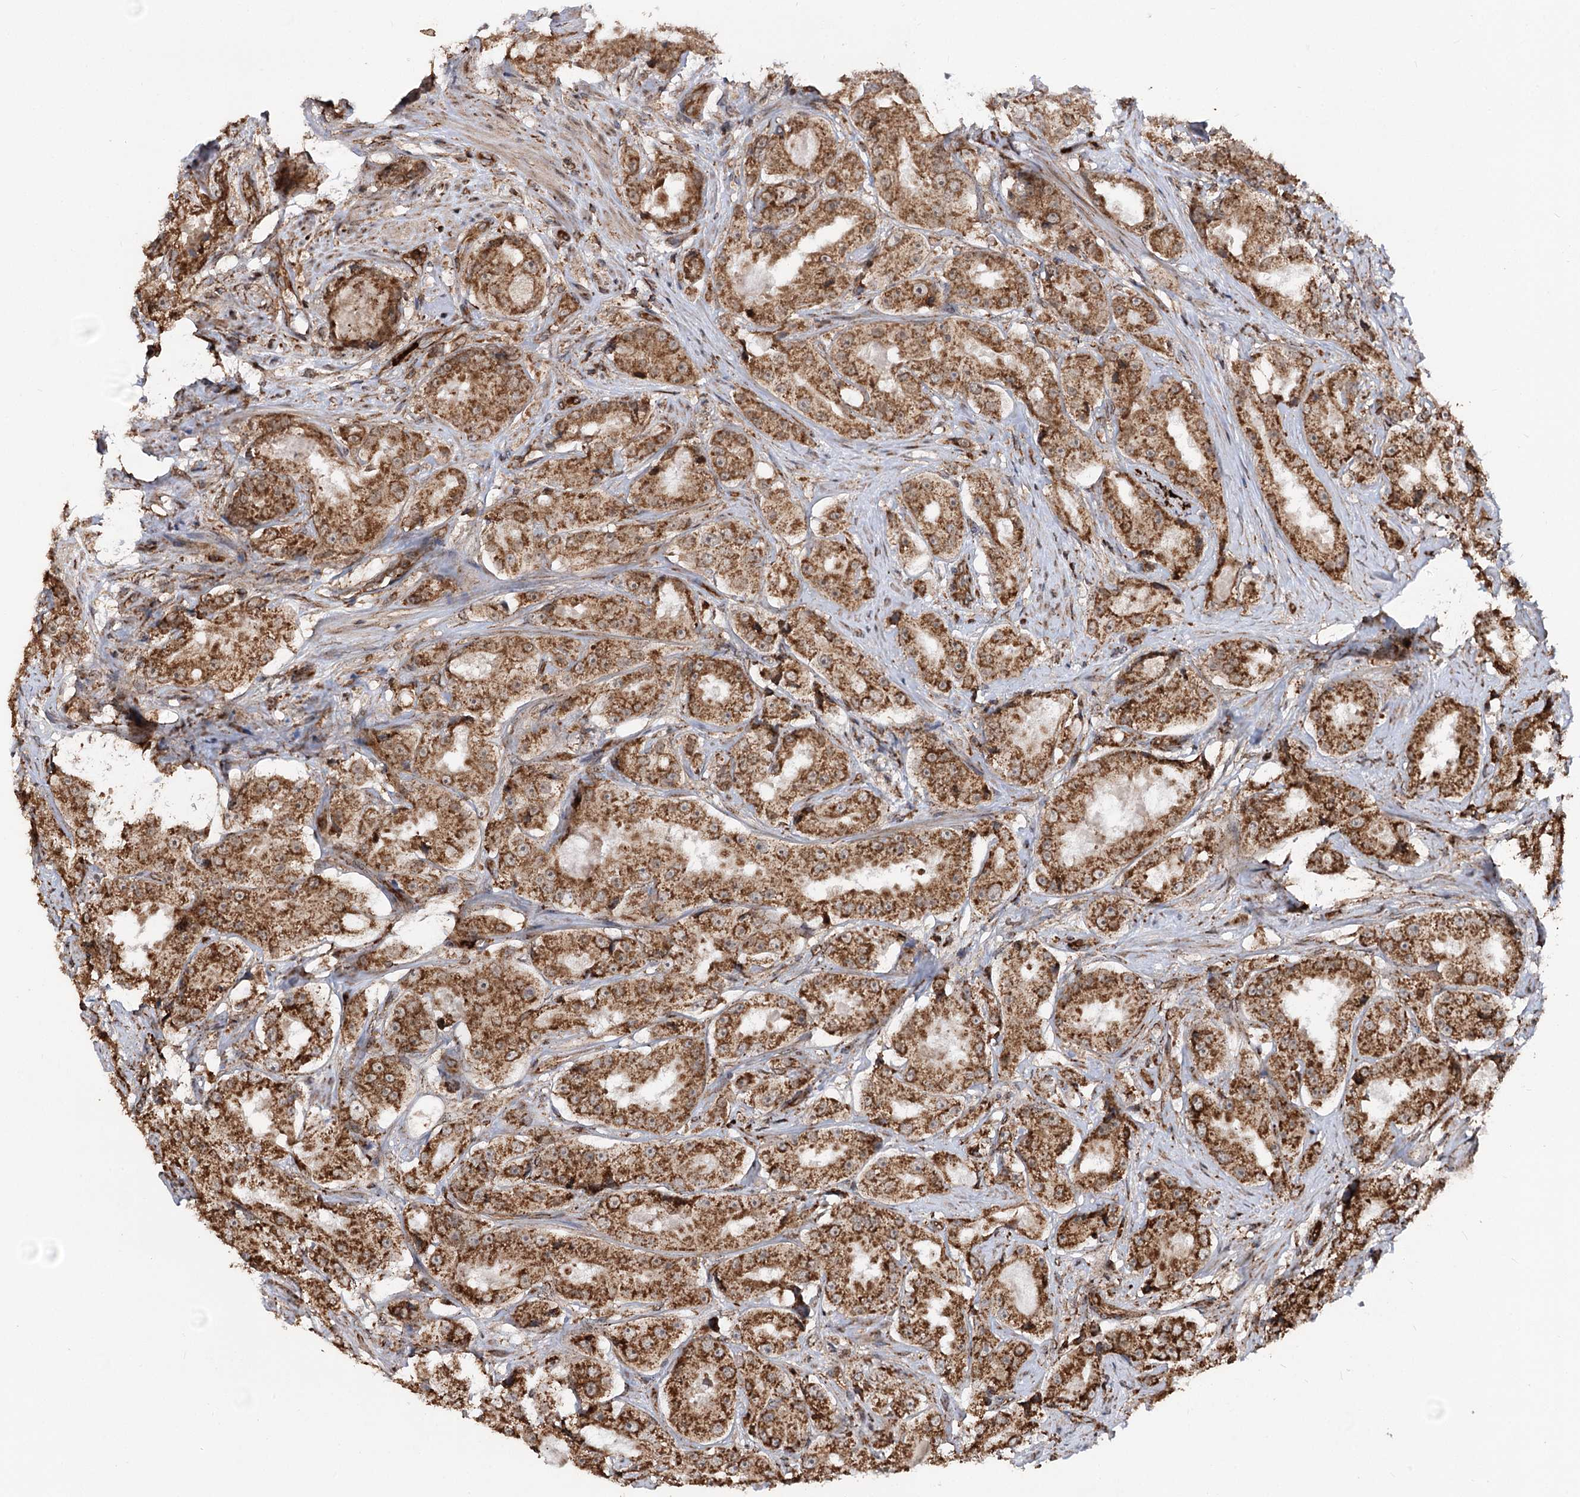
{"staining": {"intensity": "strong", "quantity": ">75%", "location": "cytoplasmic/membranous"}, "tissue": "prostate cancer", "cell_type": "Tumor cells", "image_type": "cancer", "snomed": [{"axis": "morphology", "description": "Adenocarcinoma, High grade"}, {"axis": "topography", "description": "Prostate"}], "caption": "Immunohistochemical staining of human prostate high-grade adenocarcinoma displays high levels of strong cytoplasmic/membranous expression in about >75% of tumor cells. The protein is stained brown, and the nuclei are stained in blue (DAB IHC with brightfield microscopy, high magnification).", "gene": "FGFR1OP2", "patient": {"sex": "male", "age": 73}}